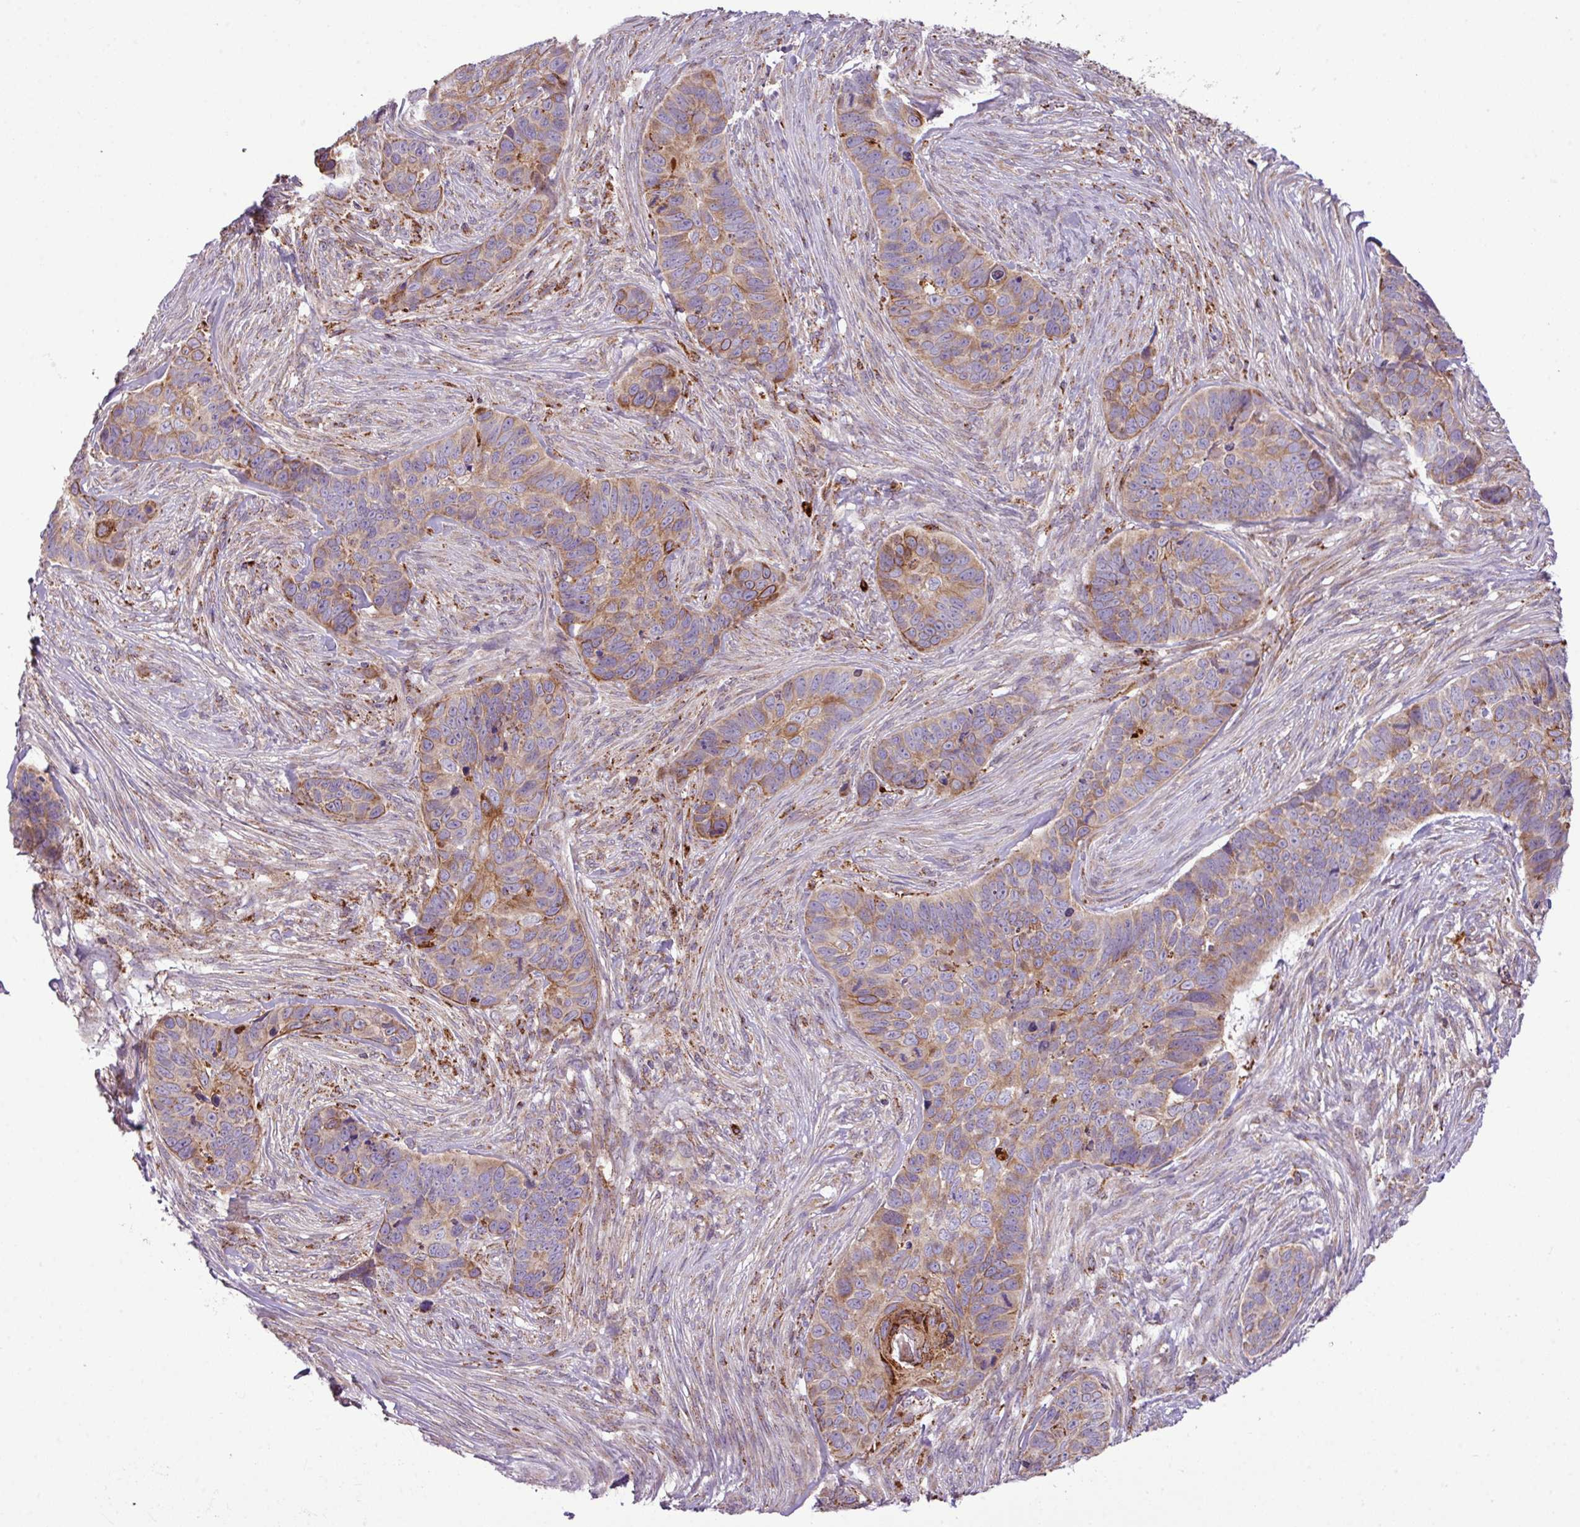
{"staining": {"intensity": "moderate", "quantity": ">75%", "location": "cytoplasmic/membranous"}, "tissue": "skin cancer", "cell_type": "Tumor cells", "image_type": "cancer", "snomed": [{"axis": "morphology", "description": "Basal cell carcinoma"}, {"axis": "topography", "description": "Skin"}], "caption": "High-magnification brightfield microscopy of basal cell carcinoma (skin) stained with DAB (3,3'-diaminobenzidine) (brown) and counterstained with hematoxylin (blue). tumor cells exhibit moderate cytoplasmic/membranous positivity is appreciated in about>75% of cells.", "gene": "ZNF569", "patient": {"sex": "female", "age": 82}}